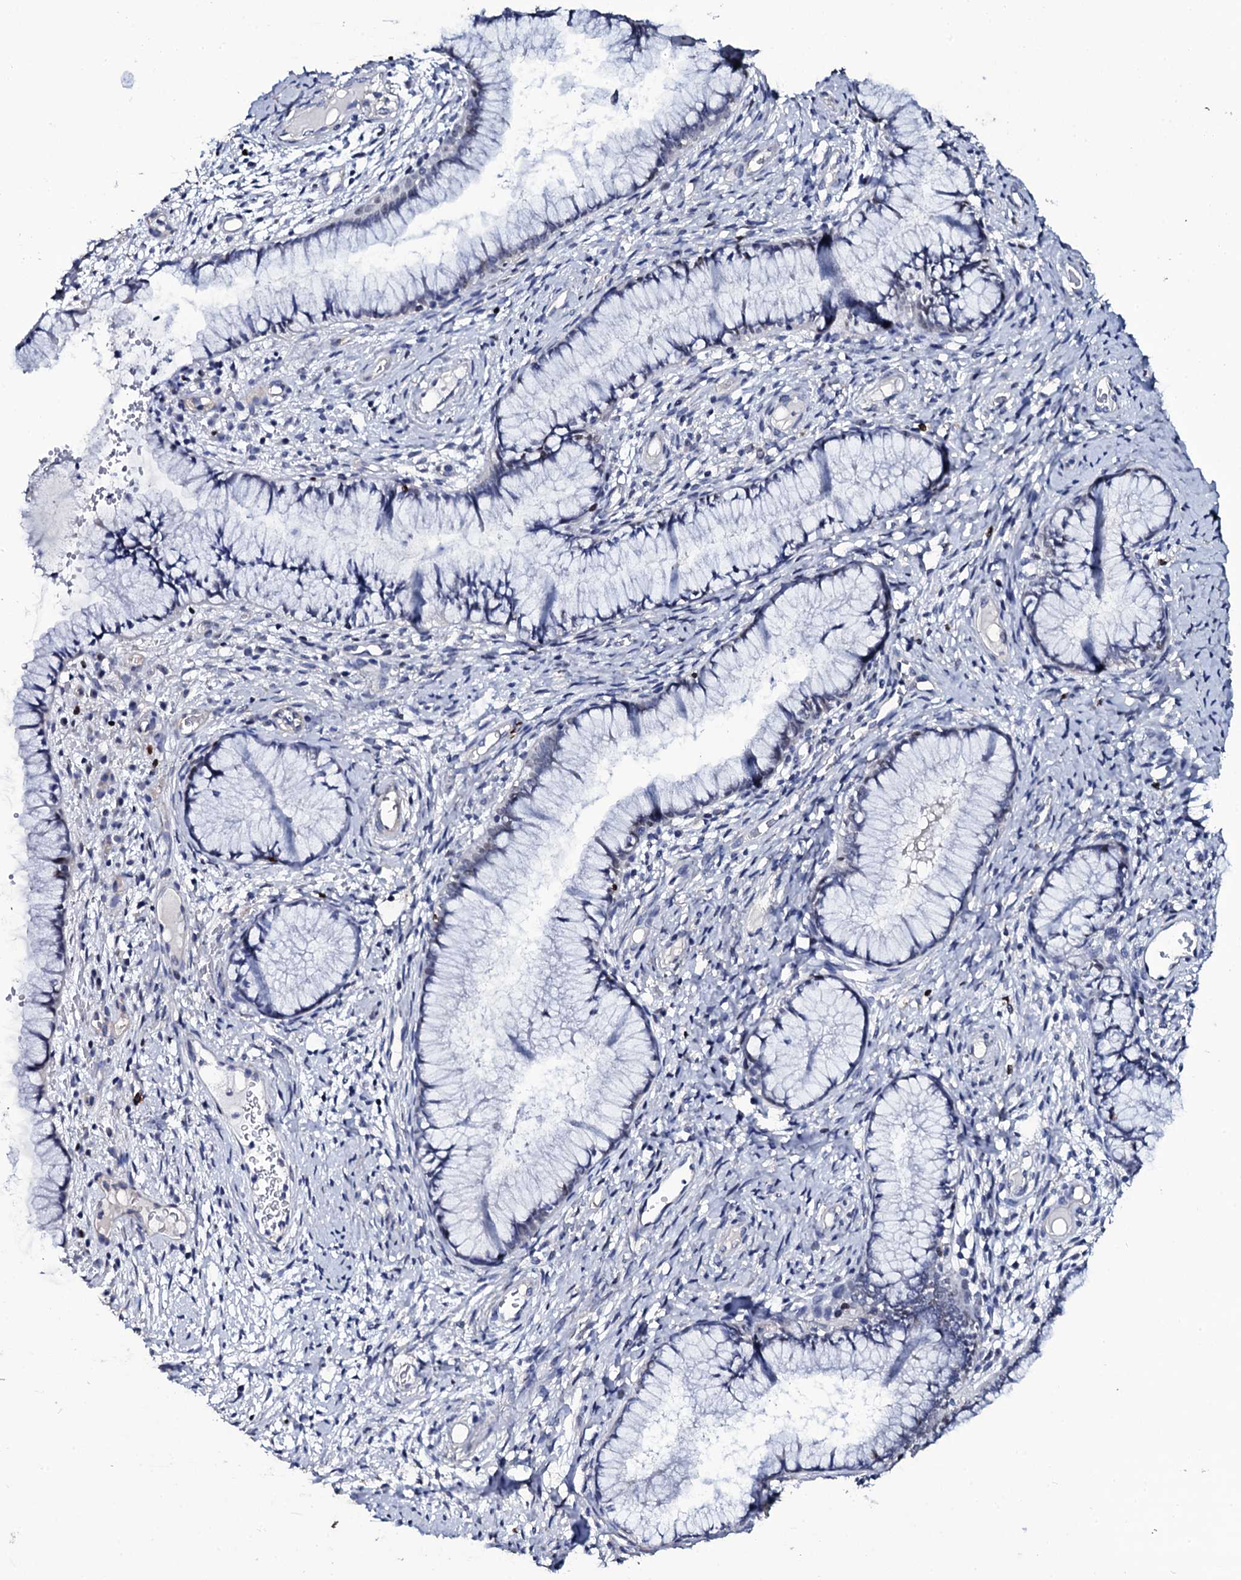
{"staining": {"intensity": "moderate", "quantity": "<25%", "location": "nuclear"}, "tissue": "cervix", "cell_type": "Glandular cells", "image_type": "normal", "snomed": [{"axis": "morphology", "description": "Normal tissue, NOS"}, {"axis": "topography", "description": "Cervix"}], "caption": "High-power microscopy captured an immunohistochemistry micrograph of unremarkable cervix, revealing moderate nuclear staining in about <25% of glandular cells. (DAB IHC, brown staining for protein, blue staining for nuclei).", "gene": "NPM2", "patient": {"sex": "female", "age": 42}}